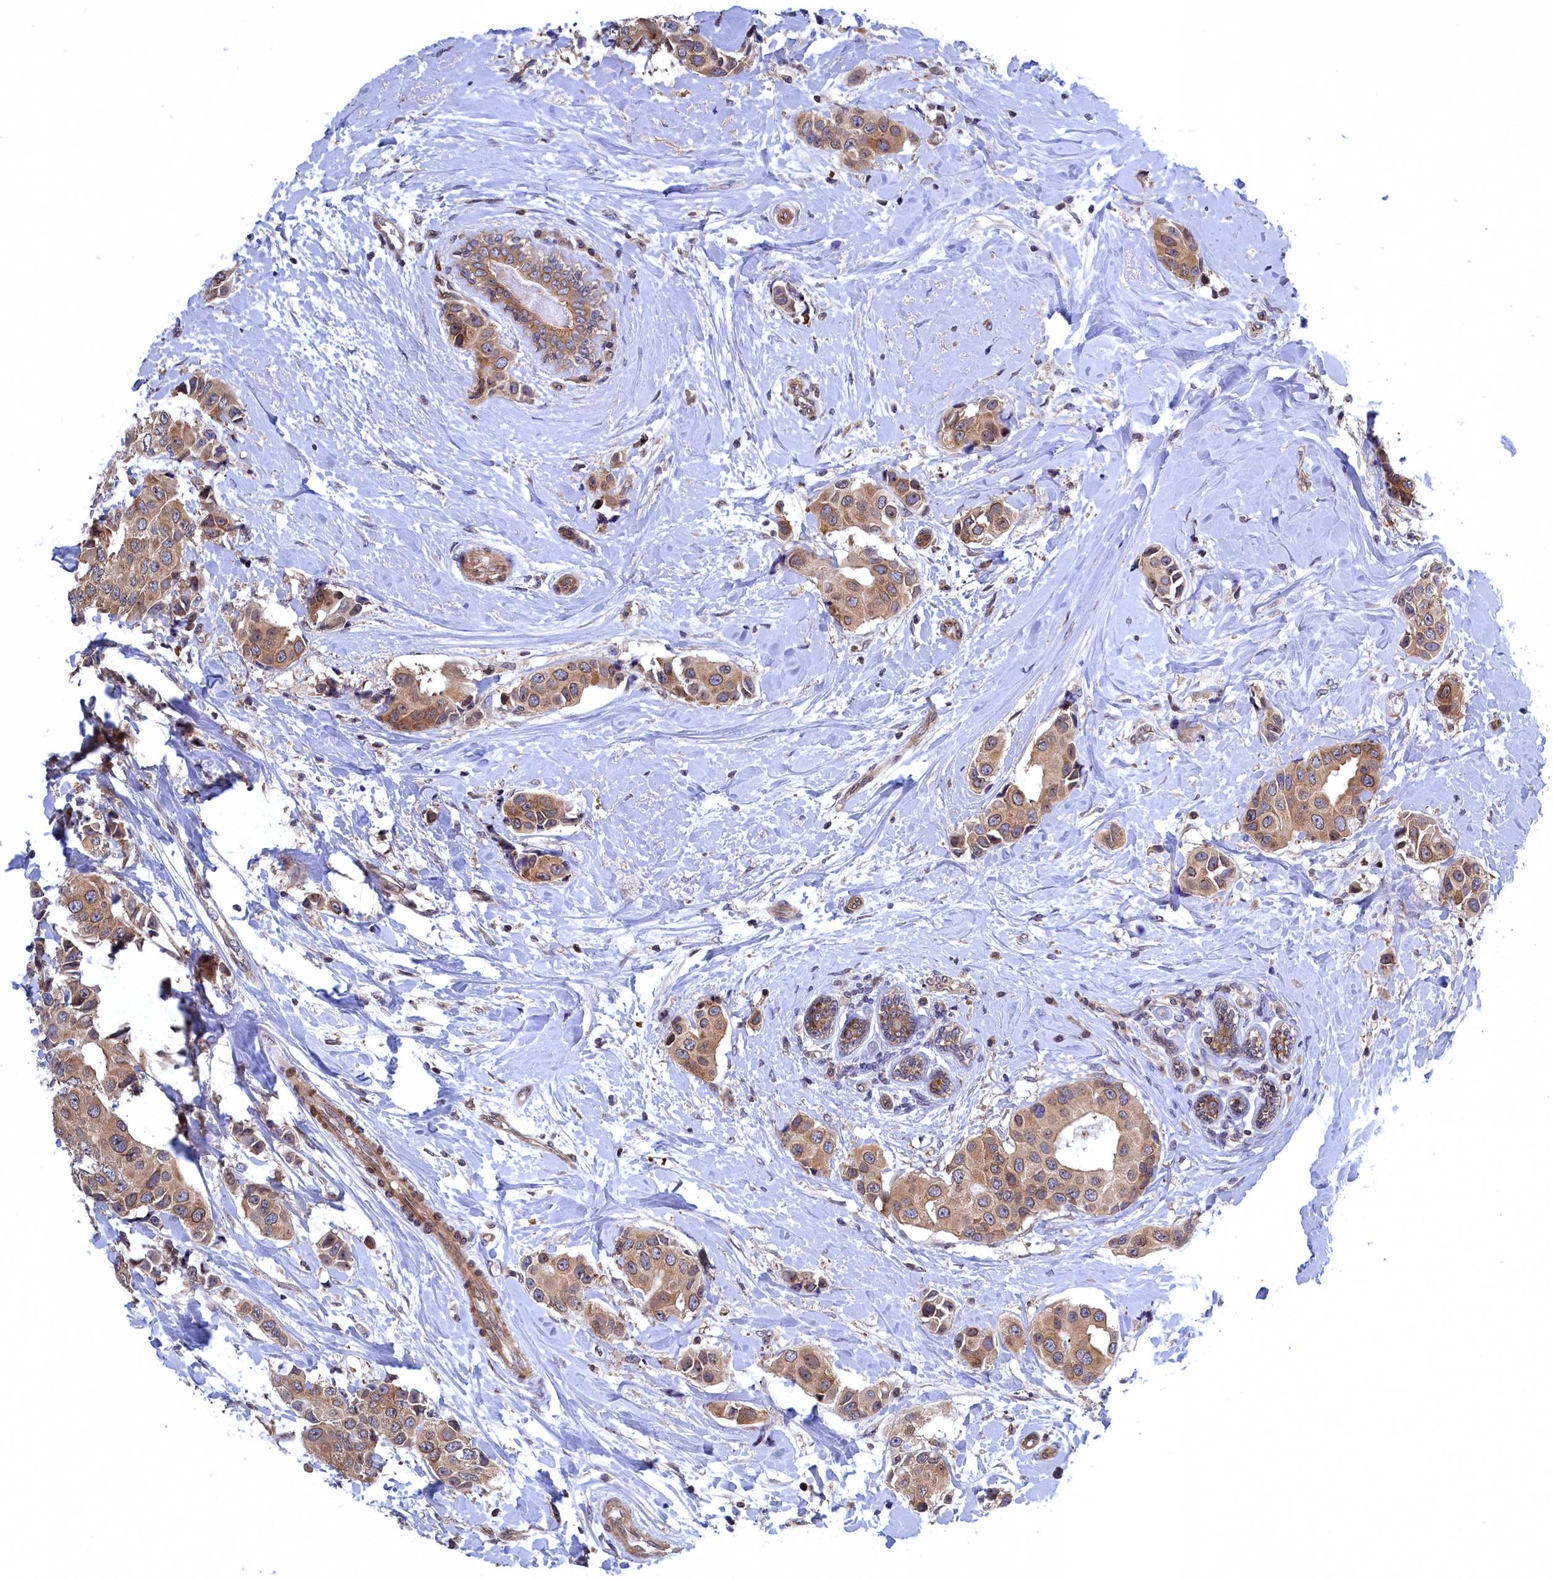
{"staining": {"intensity": "moderate", "quantity": ">75%", "location": "cytoplasmic/membranous,nuclear"}, "tissue": "breast cancer", "cell_type": "Tumor cells", "image_type": "cancer", "snomed": [{"axis": "morphology", "description": "Normal tissue, NOS"}, {"axis": "morphology", "description": "Duct carcinoma"}, {"axis": "topography", "description": "Breast"}], "caption": "Human breast cancer stained with a protein marker demonstrates moderate staining in tumor cells.", "gene": "NAA10", "patient": {"sex": "female", "age": 39}}